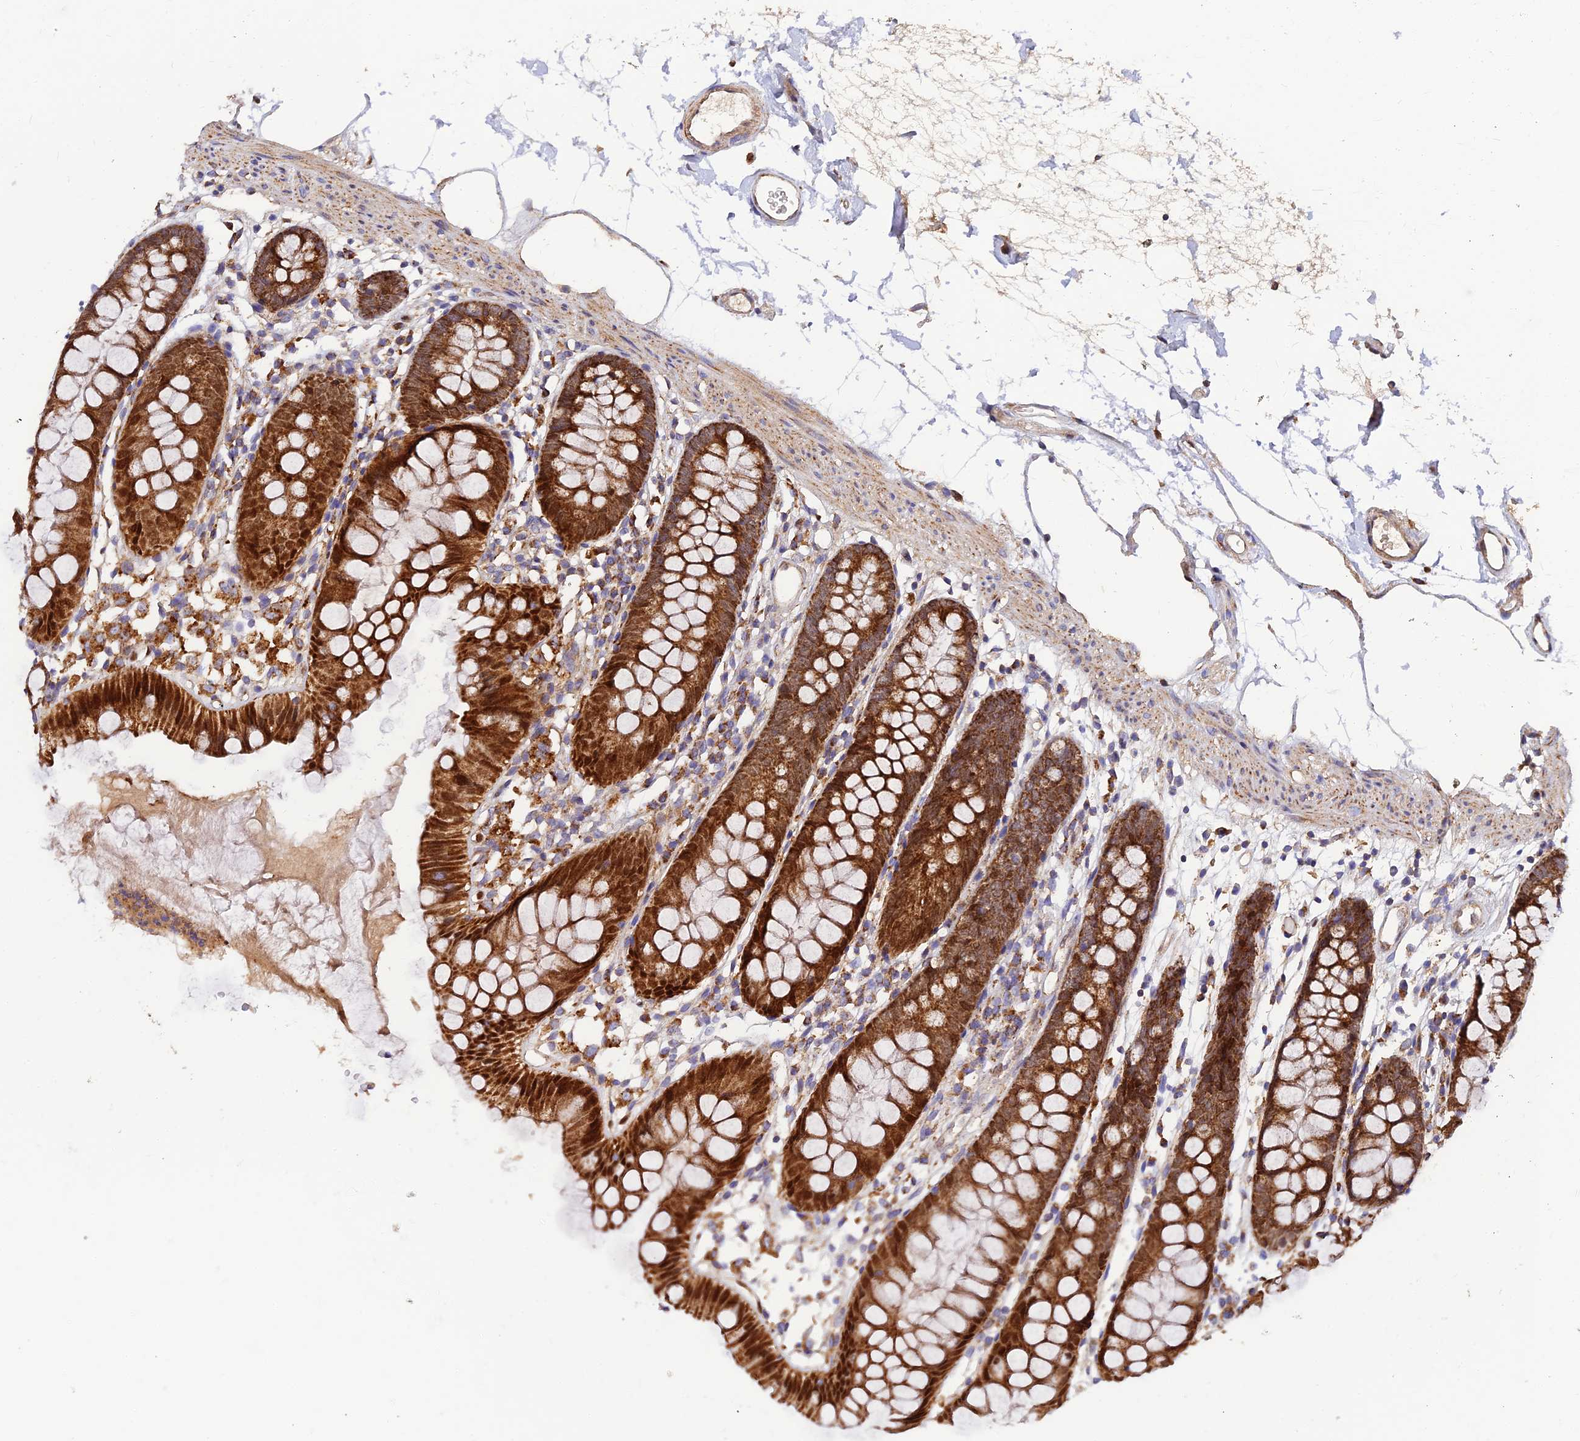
{"staining": {"intensity": "moderate", "quantity": ">75%", "location": "cytoplasmic/membranous"}, "tissue": "colon", "cell_type": "Endothelial cells", "image_type": "normal", "snomed": [{"axis": "morphology", "description": "Normal tissue, NOS"}, {"axis": "topography", "description": "Colon"}], "caption": "The histopathology image displays immunohistochemical staining of normal colon. There is moderate cytoplasmic/membranous staining is seen in approximately >75% of endothelial cells.", "gene": "PODNL1", "patient": {"sex": "female", "age": 84}}